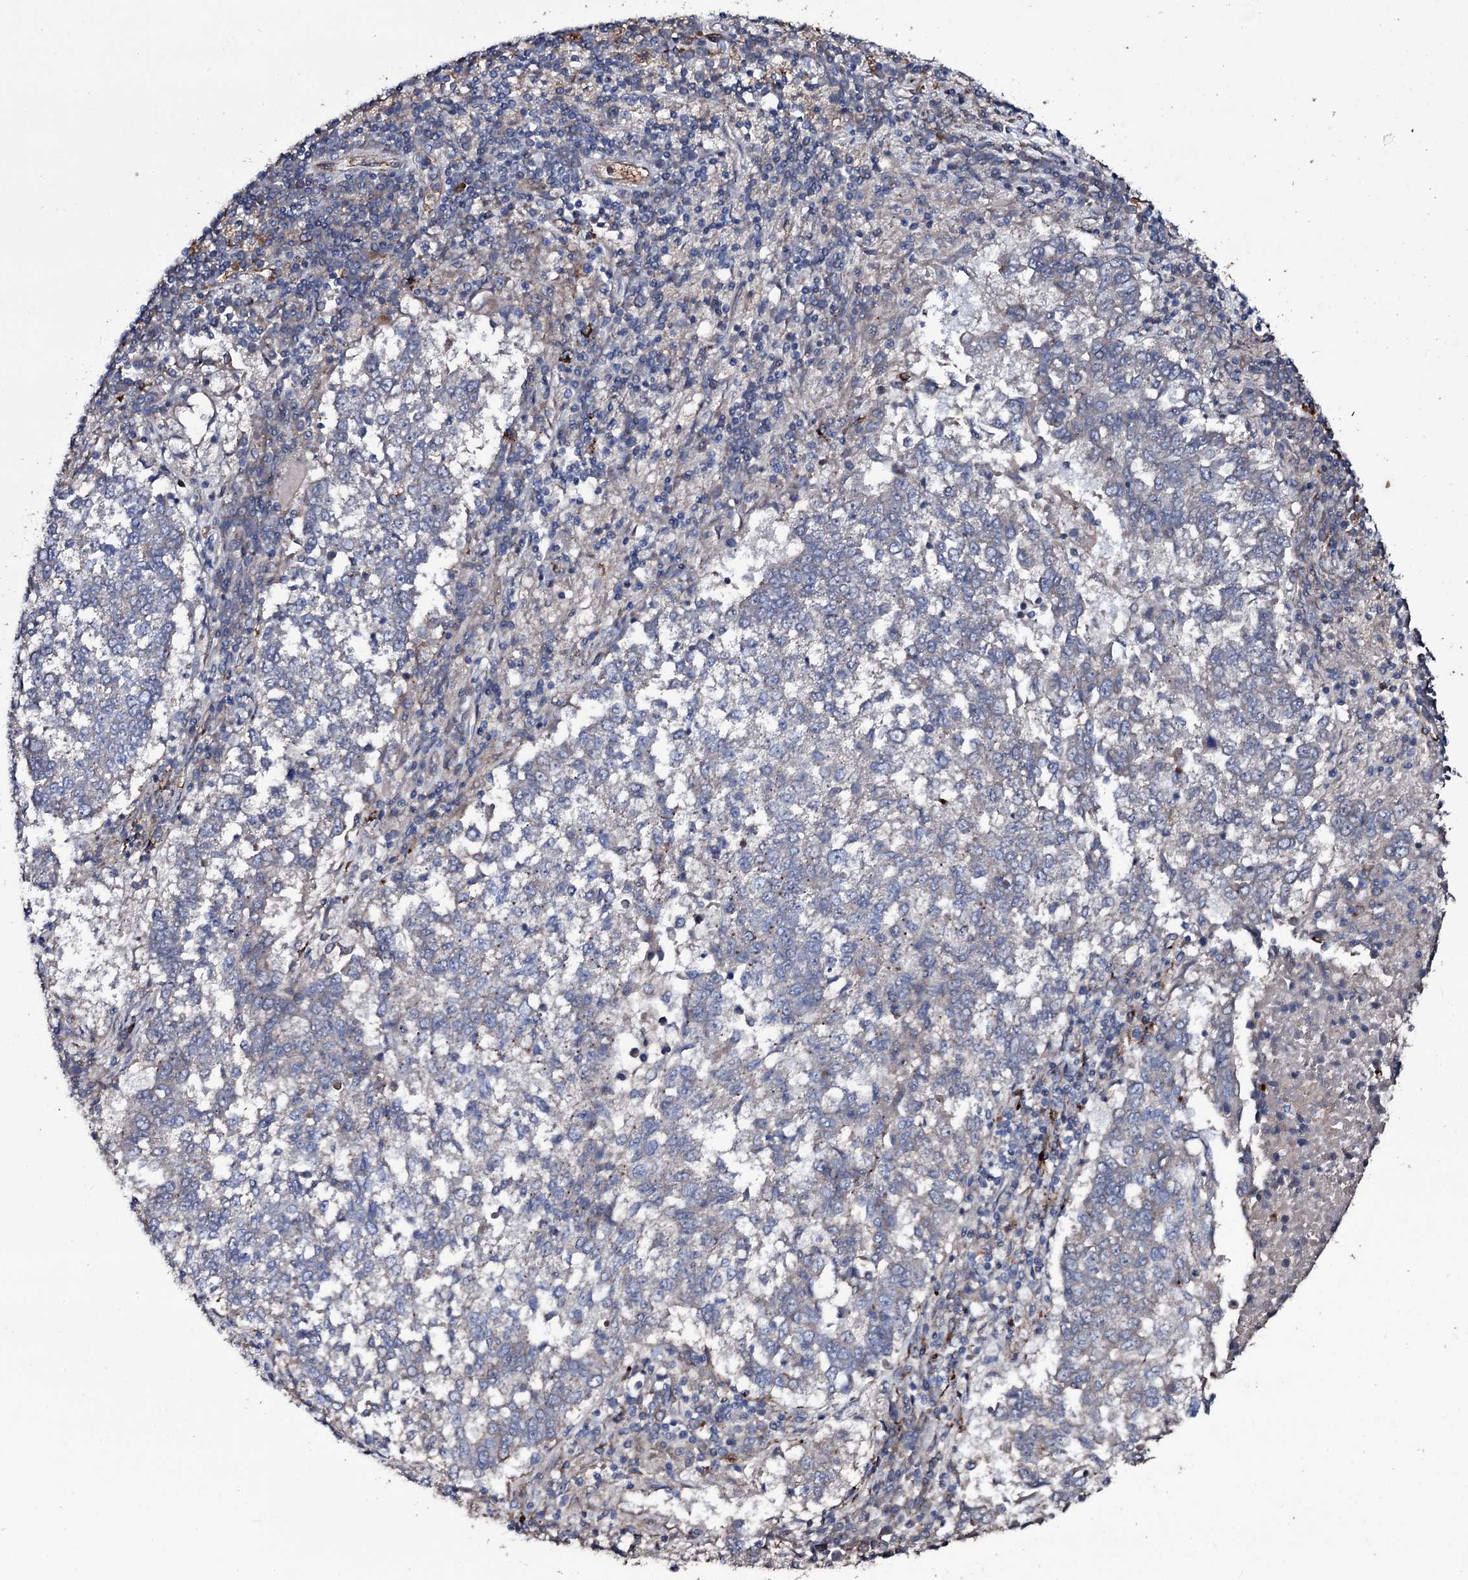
{"staining": {"intensity": "negative", "quantity": "none", "location": "none"}, "tissue": "lung cancer", "cell_type": "Tumor cells", "image_type": "cancer", "snomed": [{"axis": "morphology", "description": "Squamous cell carcinoma, NOS"}, {"axis": "topography", "description": "Lung"}], "caption": "Immunohistochemical staining of human lung squamous cell carcinoma reveals no significant staining in tumor cells.", "gene": "ZSWIM8", "patient": {"sex": "male", "age": 73}}